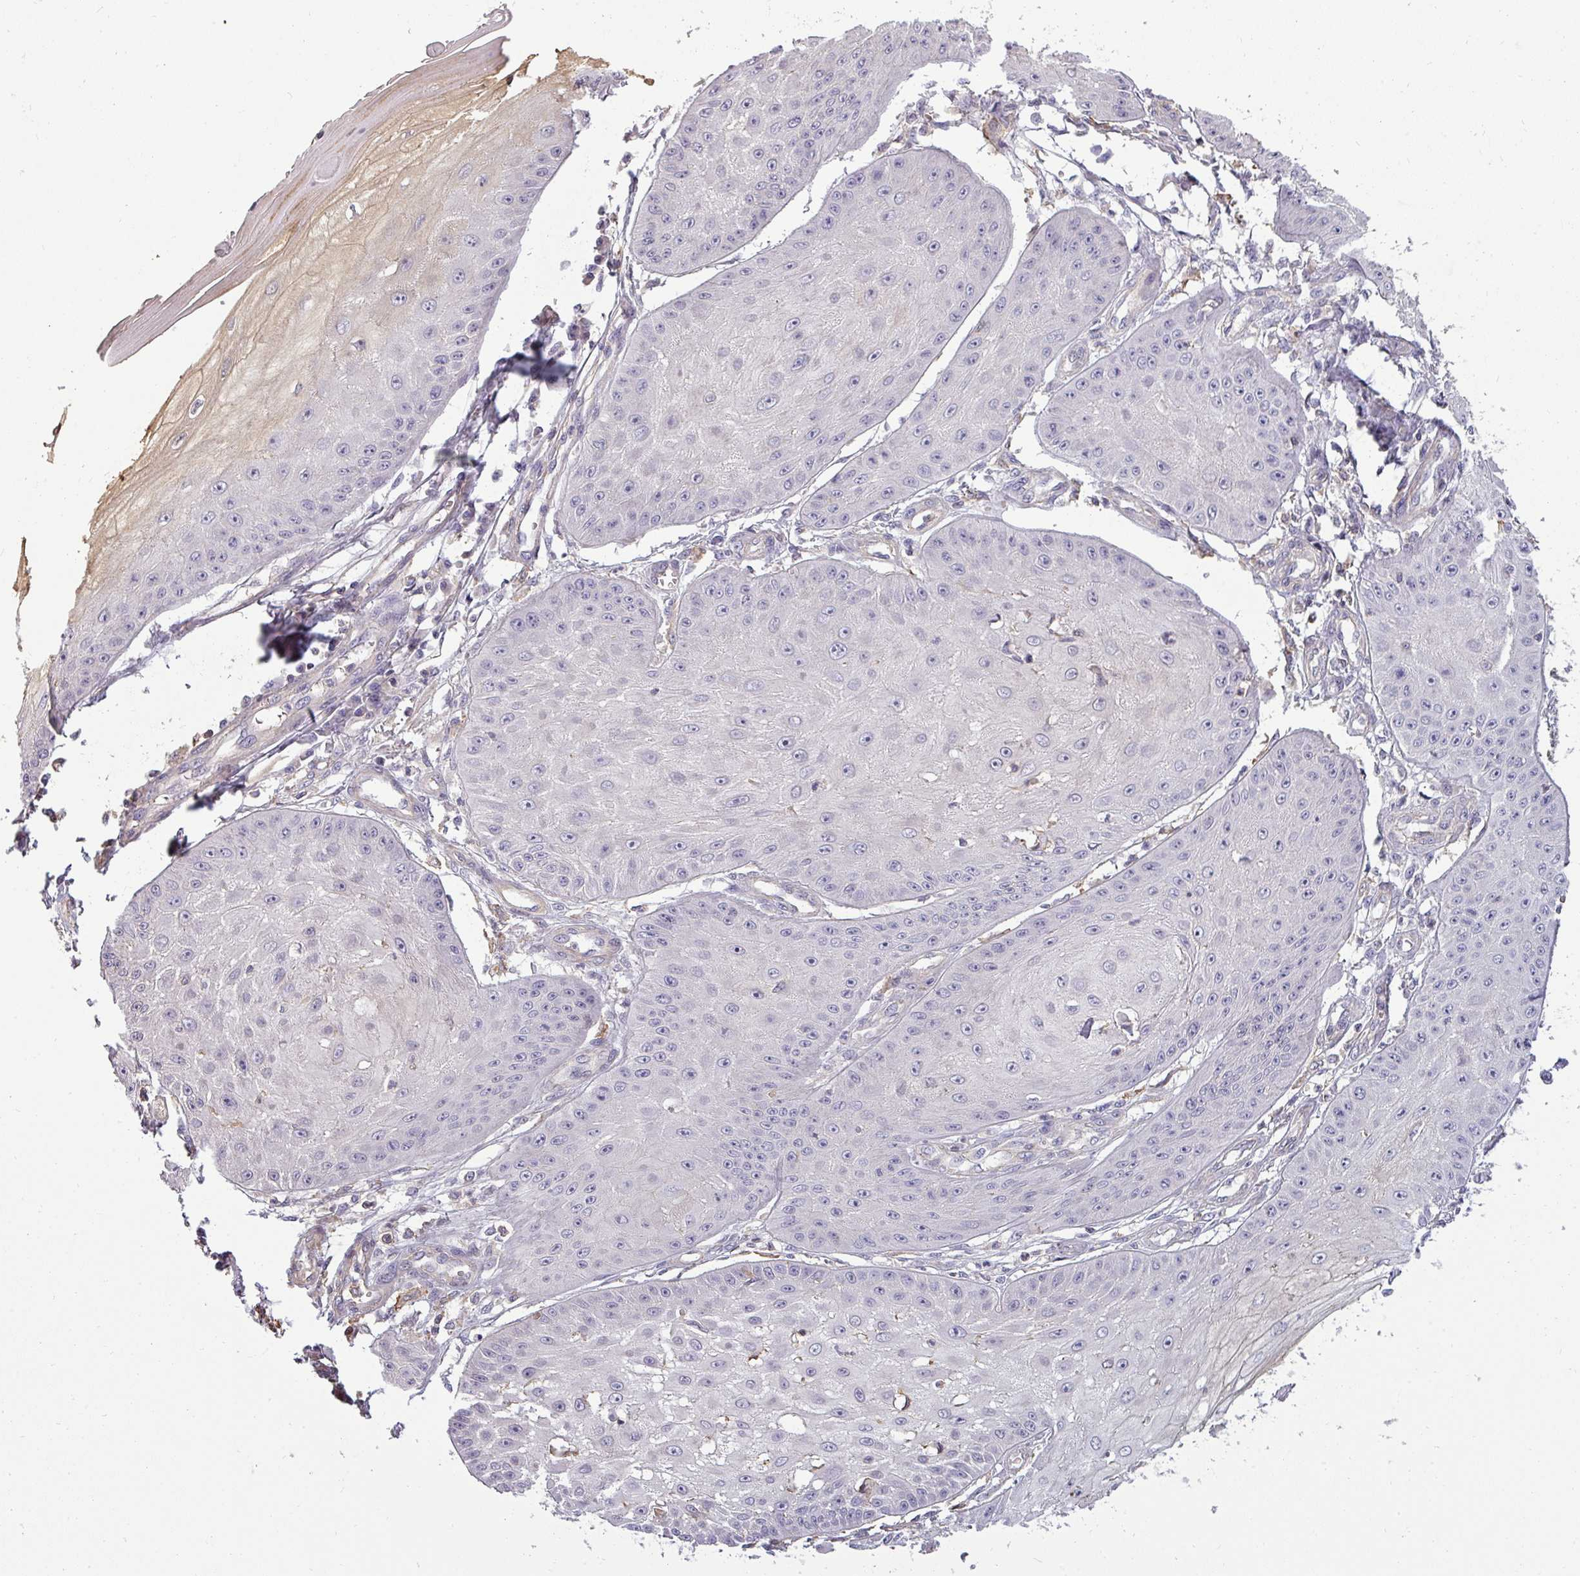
{"staining": {"intensity": "negative", "quantity": "none", "location": "none"}, "tissue": "skin cancer", "cell_type": "Tumor cells", "image_type": "cancer", "snomed": [{"axis": "morphology", "description": "Squamous cell carcinoma, NOS"}, {"axis": "topography", "description": "Skin"}], "caption": "Photomicrograph shows no significant protein positivity in tumor cells of skin squamous cell carcinoma.", "gene": "ZNF835", "patient": {"sex": "male", "age": 70}}